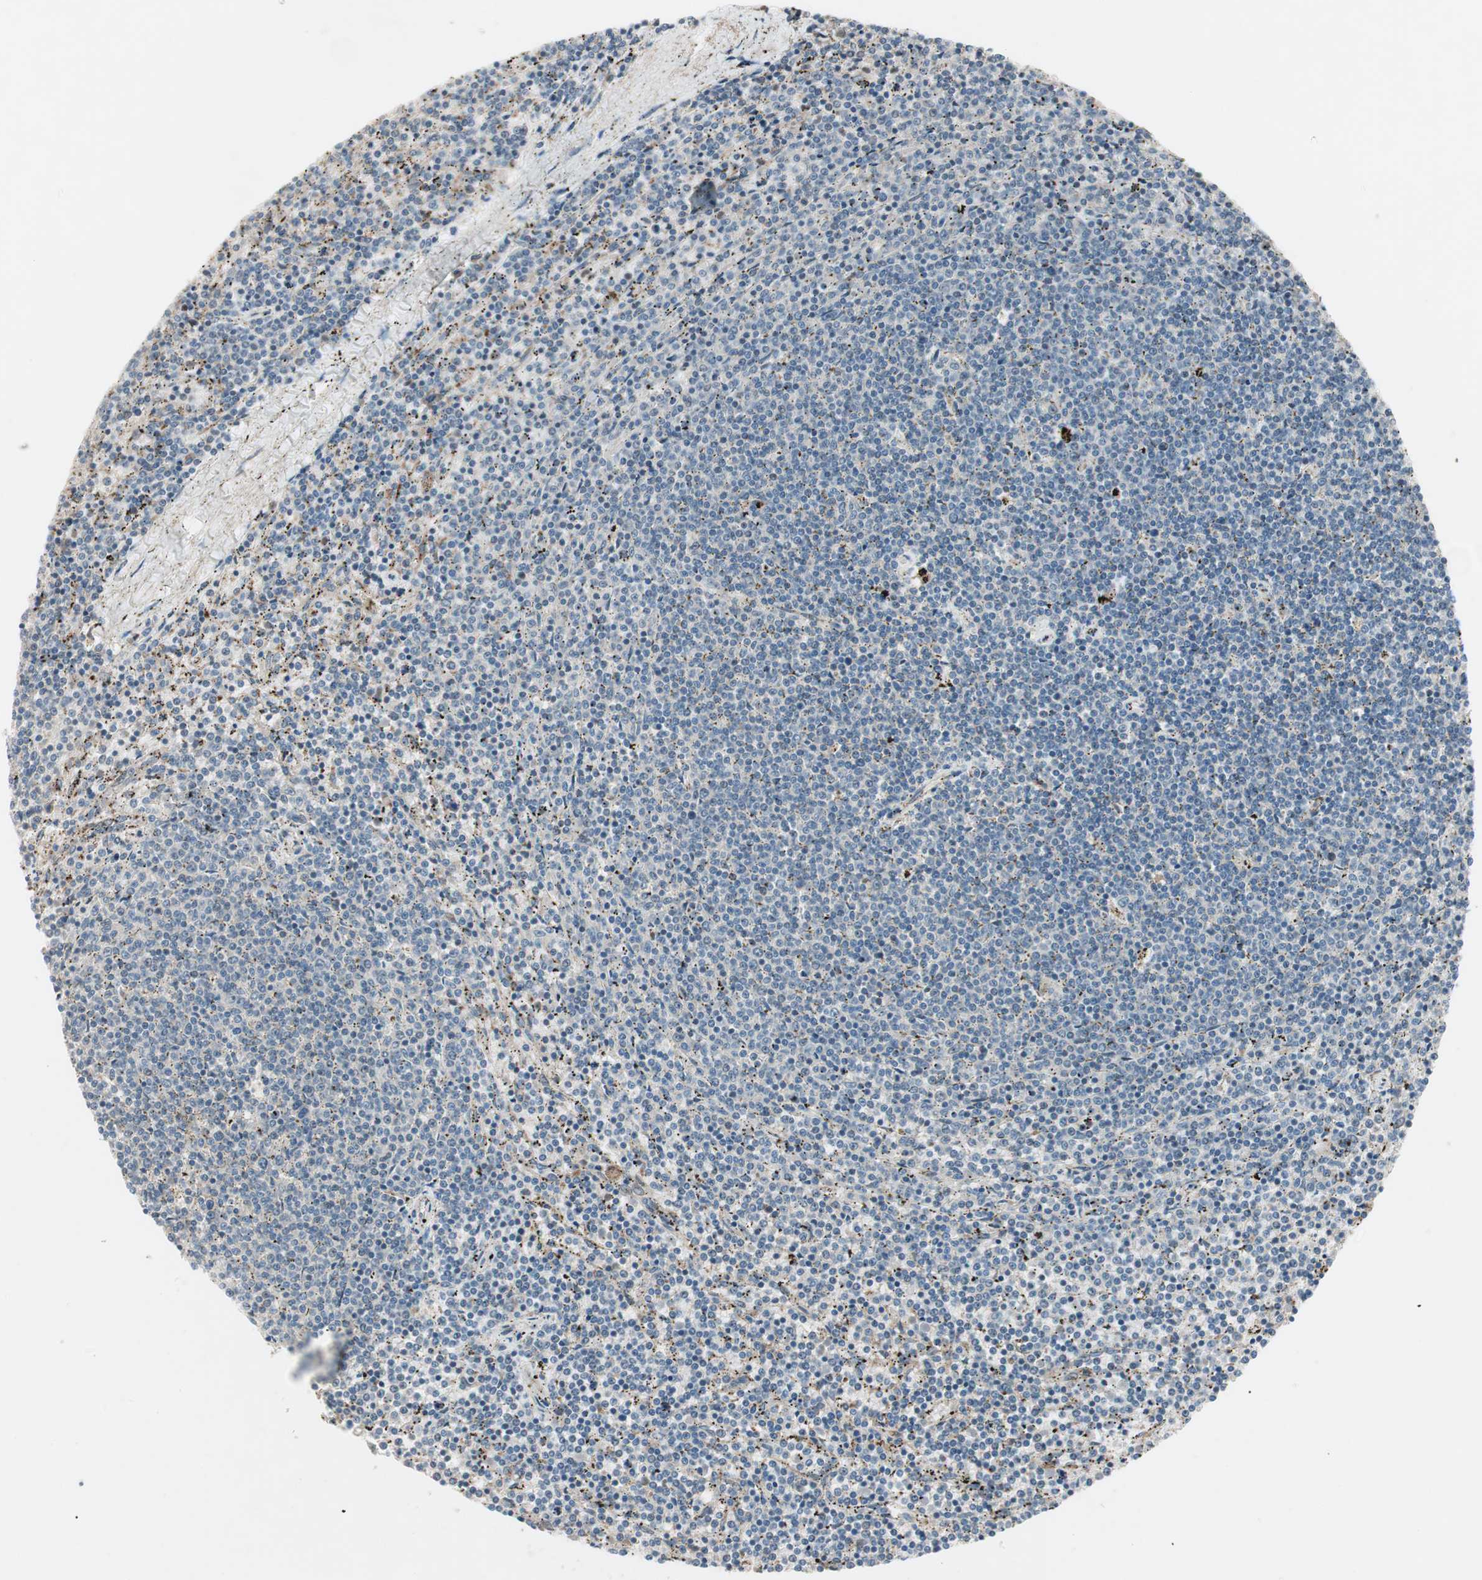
{"staining": {"intensity": "negative", "quantity": "none", "location": "none"}, "tissue": "lymphoma", "cell_type": "Tumor cells", "image_type": "cancer", "snomed": [{"axis": "morphology", "description": "Malignant lymphoma, non-Hodgkin's type, Low grade"}, {"axis": "topography", "description": "Spleen"}], "caption": "Malignant lymphoma, non-Hodgkin's type (low-grade) was stained to show a protein in brown. There is no significant positivity in tumor cells. (Brightfield microscopy of DAB (3,3'-diaminobenzidine) immunohistochemistry at high magnification).", "gene": "FGFR4", "patient": {"sex": "female", "age": 50}}